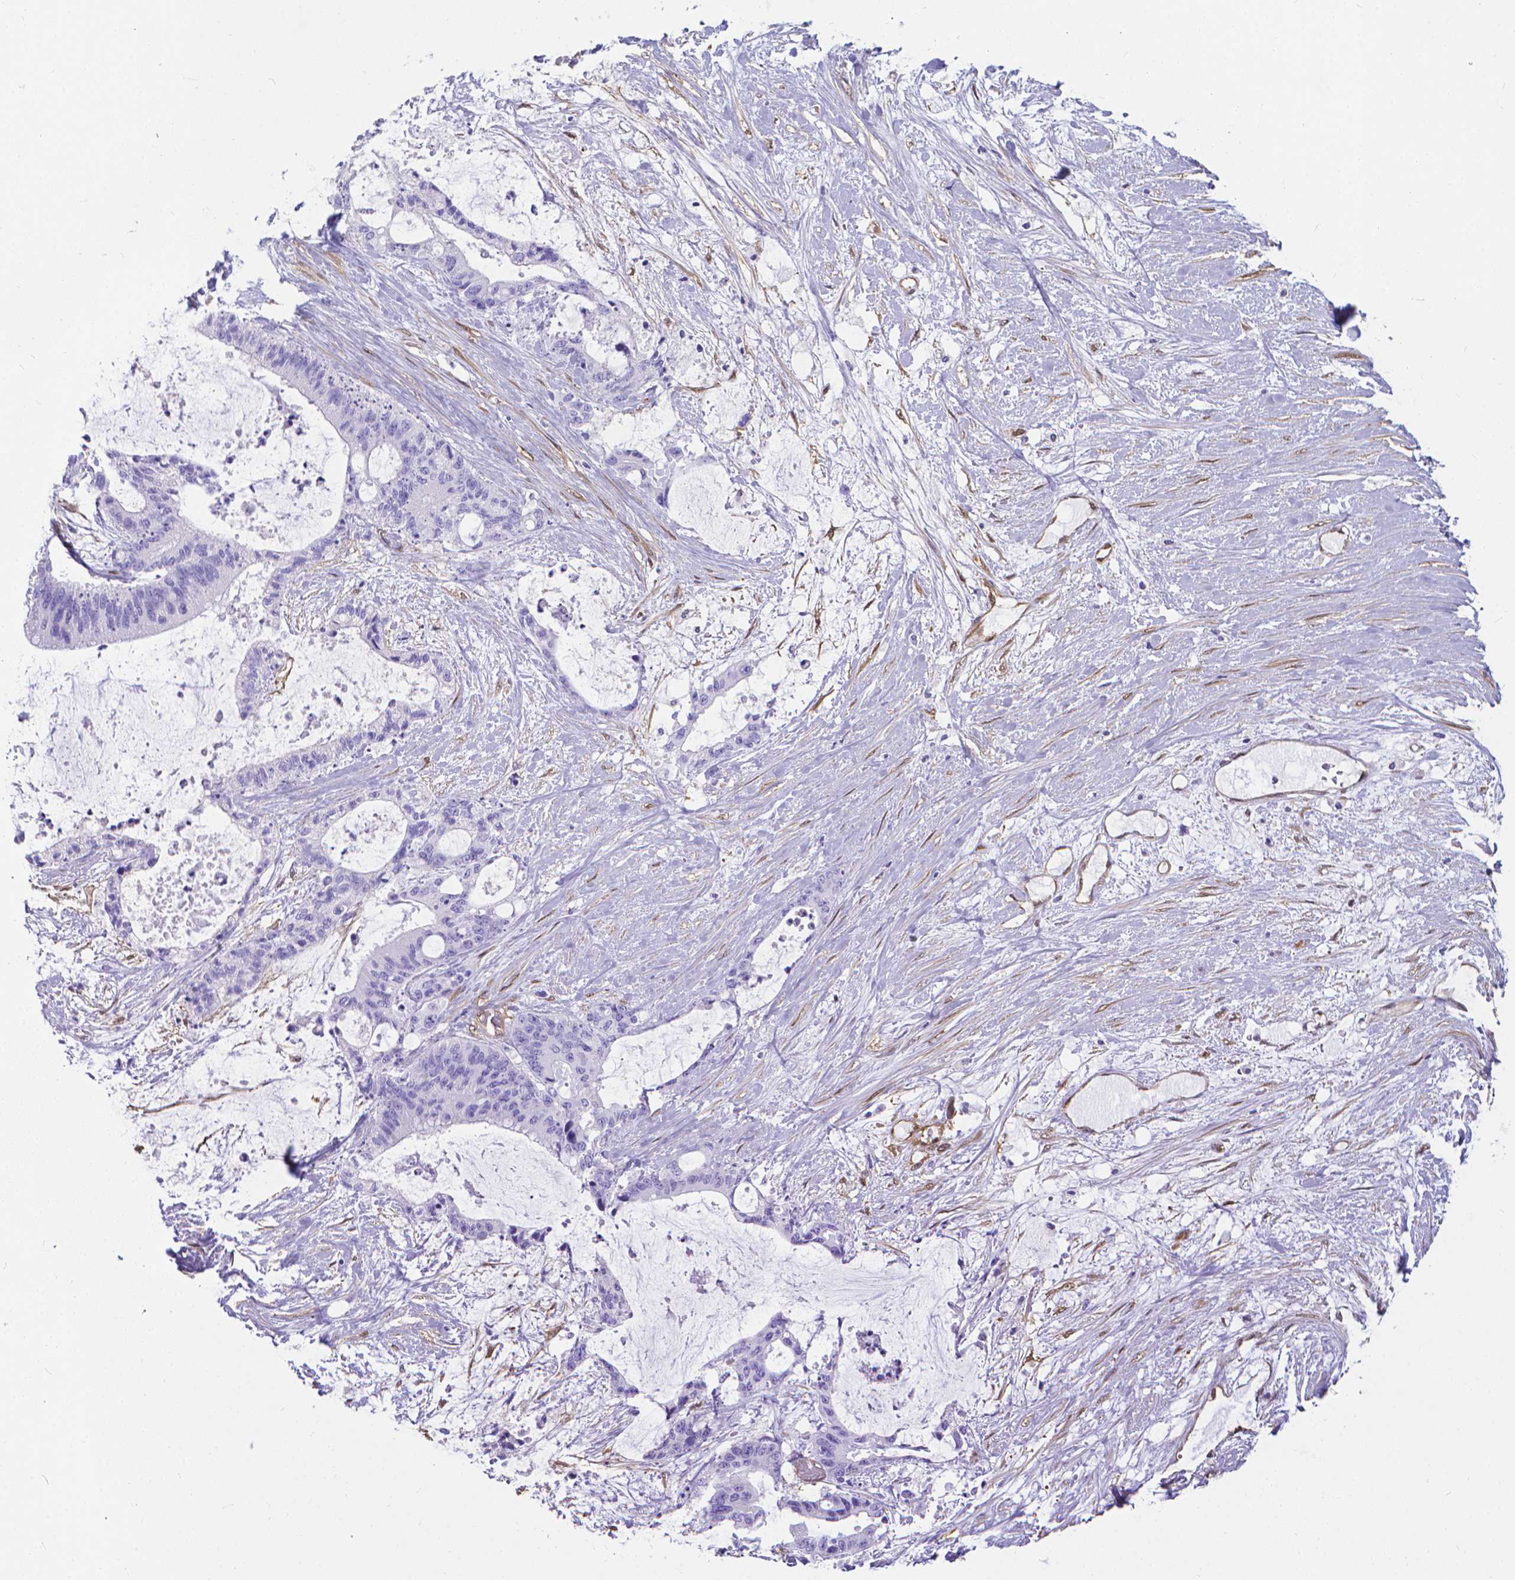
{"staining": {"intensity": "negative", "quantity": "none", "location": "none"}, "tissue": "liver cancer", "cell_type": "Tumor cells", "image_type": "cancer", "snomed": [{"axis": "morphology", "description": "Normal tissue, NOS"}, {"axis": "morphology", "description": "Cholangiocarcinoma"}, {"axis": "topography", "description": "Liver"}, {"axis": "topography", "description": "Peripheral nerve tissue"}], "caption": "DAB immunohistochemical staining of liver cancer shows no significant positivity in tumor cells. (DAB IHC, high magnification).", "gene": "CLIC4", "patient": {"sex": "female", "age": 73}}